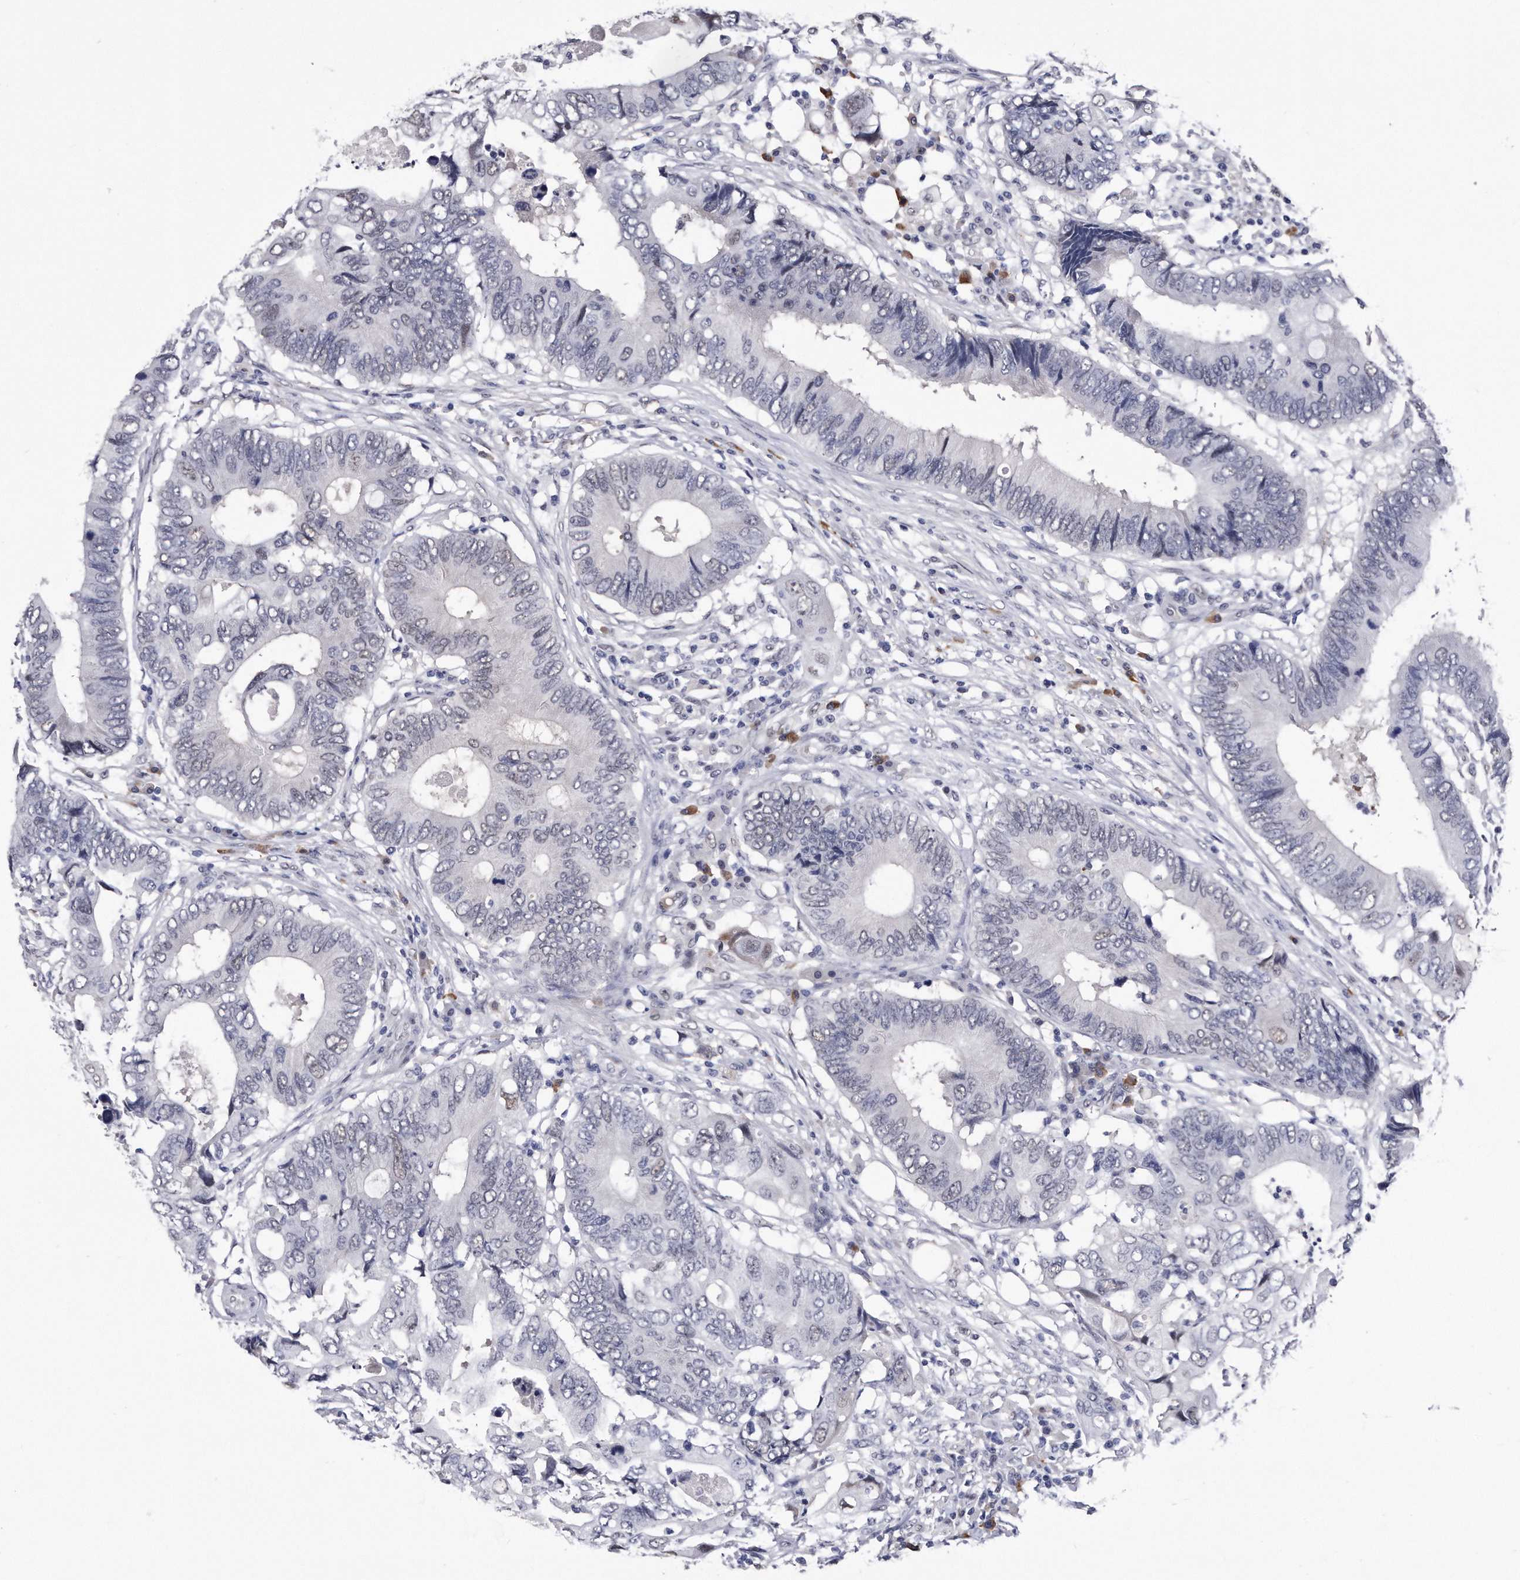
{"staining": {"intensity": "weak", "quantity": "<25%", "location": "nuclear"}, "tissue": "colorectal cancer", "cell_type": "Tumor cells", "image_type": "cancer", "snomed": [{"axis": "morphology", "description": "Adenocarcinoma, NOS"}, {"axis": "topography", "description": "Colon"}], "caption": "Protein analysis of colorectal cancer (adenocarcinoma) demonstrates no significant positivity in tumor cells.", "gene": "KCTD8", "patient": {"sex": "male", "age": 71}}